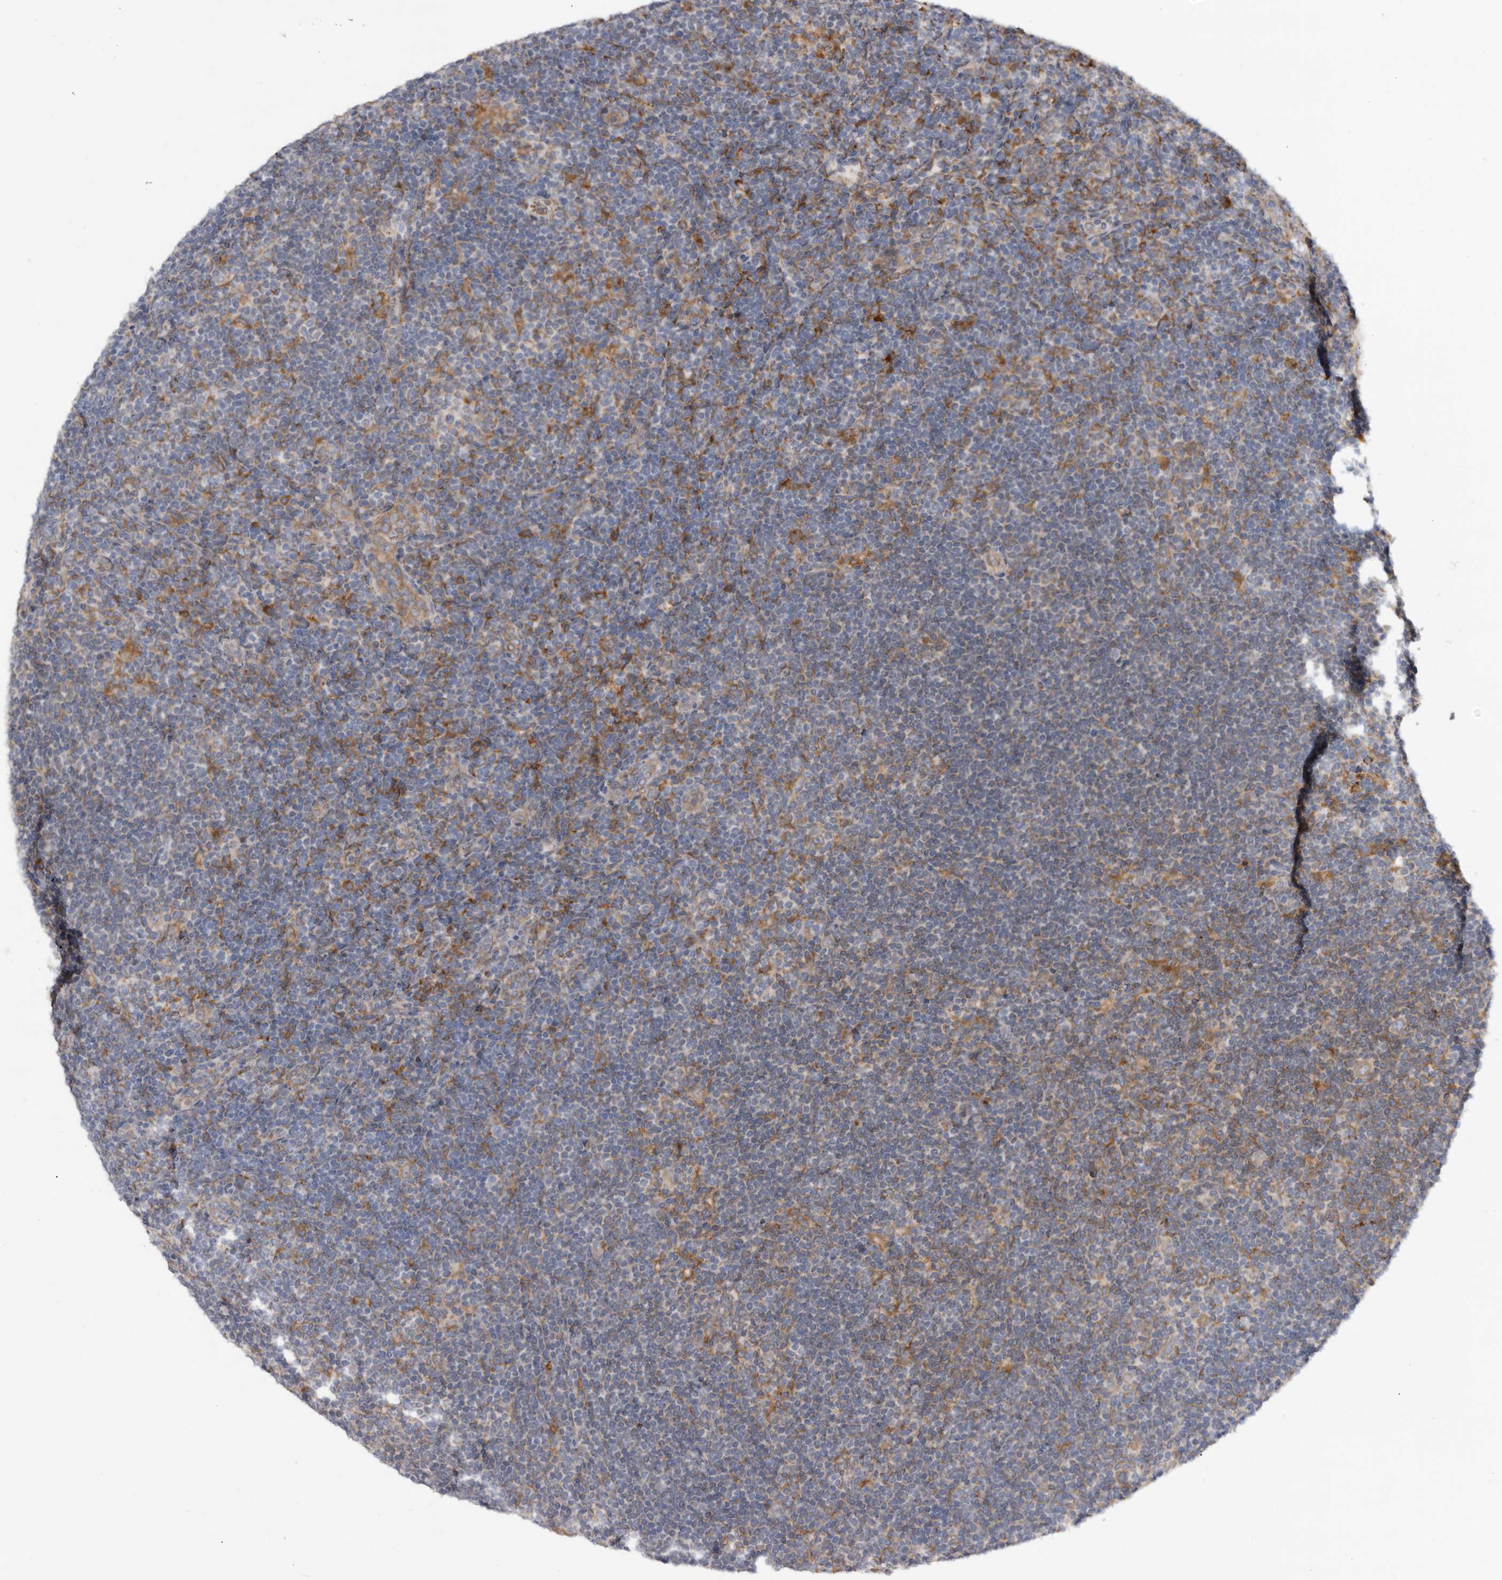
{"staining": {"intensity": "weak", "quantity": "<25%", "location": "cytoplasmic/membranous"}, "tissue": "lymphoma", "cell_type": "Tumor cells", "image_type": "cancer", "snomed": [{"axis": "morphology", "description": "Hodgkin's disease, NOS"}, {"axis": "topography", "description": "Lymph node"}], "caption": "A histopathology image of lymphoma stained for a protein reveals no brown staining in tumor cells. (DAB (3,3'-diaminobenzidine) immunohistochemistry, high magnification).", "gene": "GANAB", "patient": {"sex": "female", "age": 57}}